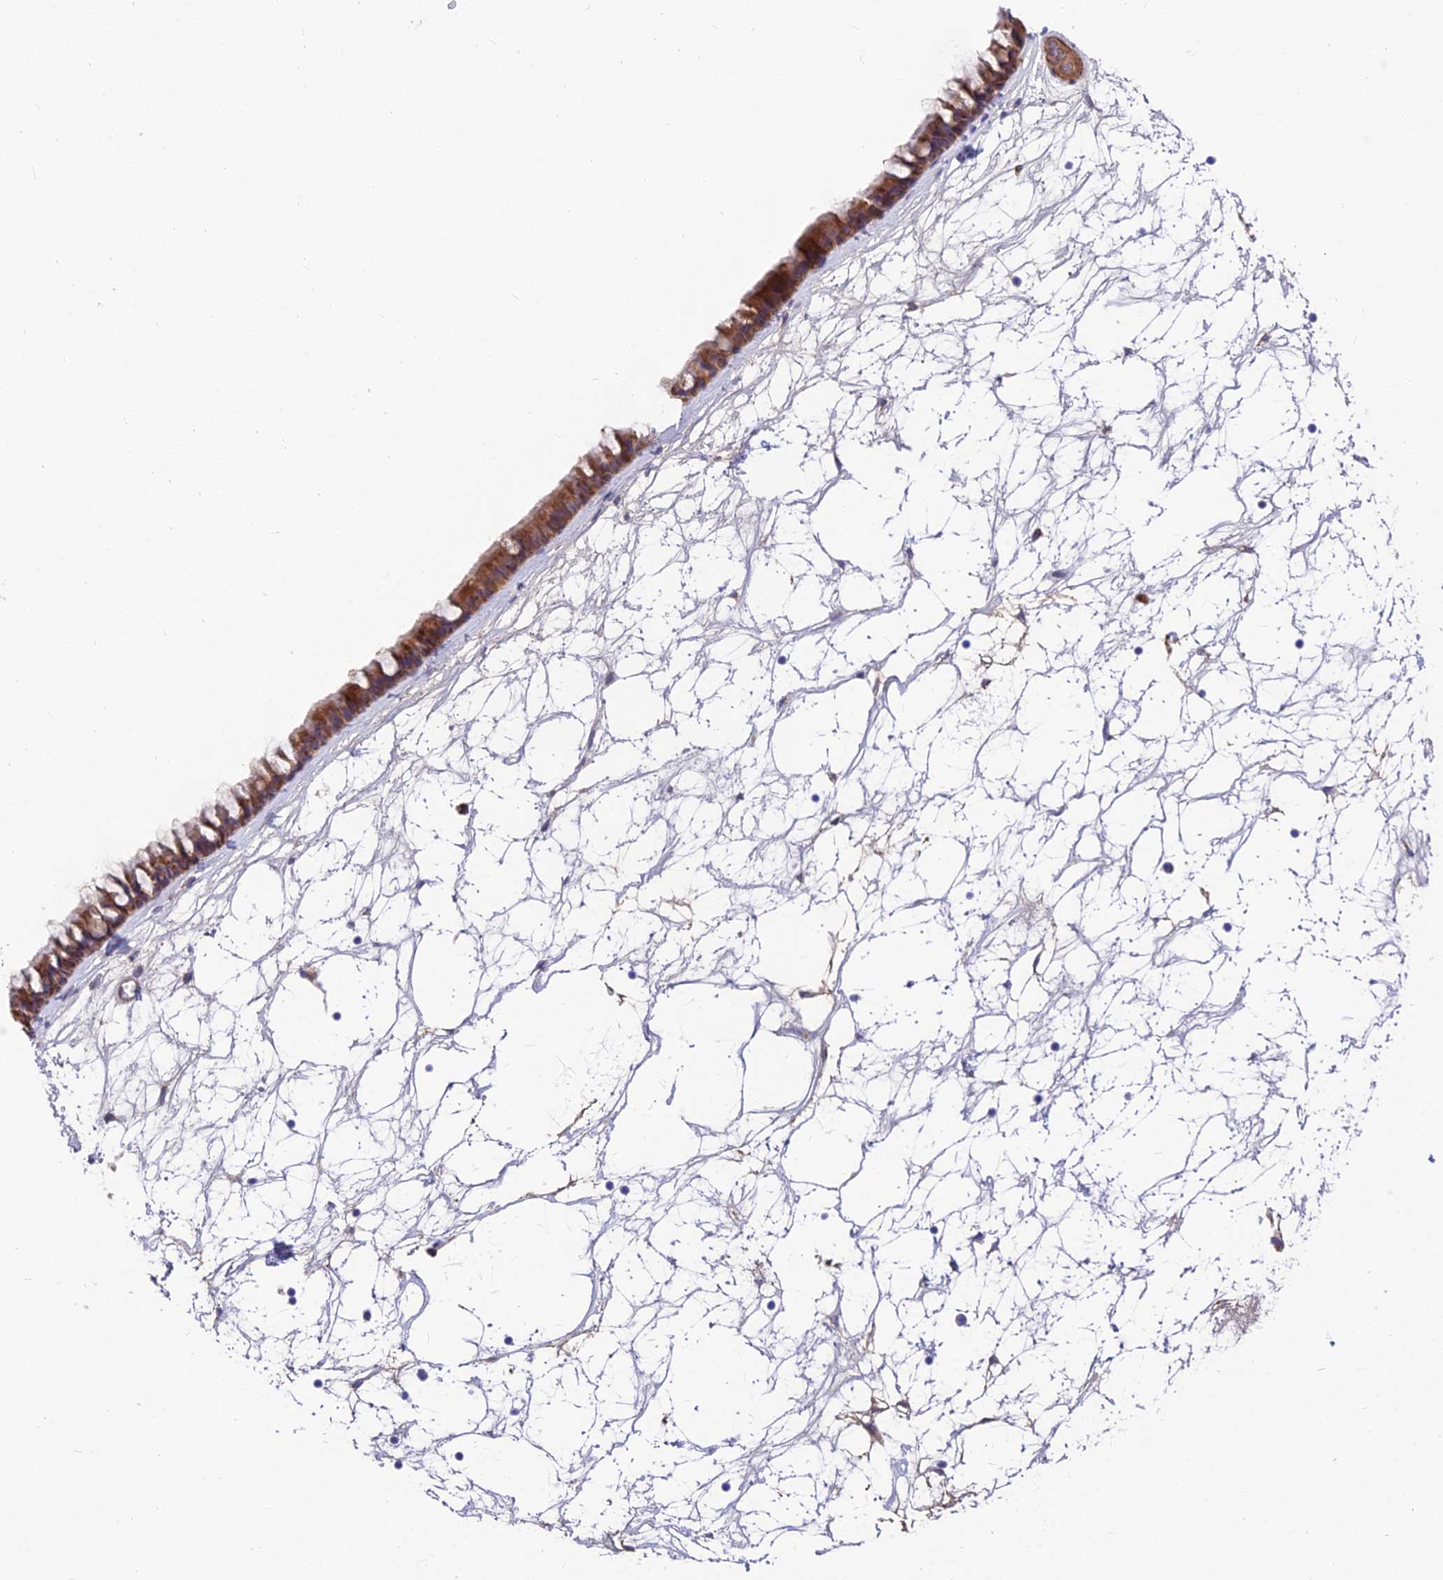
{"staining": {"intensity": "moderate", "quantity": ">75%", "location": "cytoplasmic/membranous"}, "tissue": "nasopharynx", "cell_type": "Respiratory epithelial cells", "image_type": "normal", "snomed": [{"axis": "morphology", "description": "Normal tissue, NOS"}, {"axis": "topography", "description": "Nasopharynx"}], "caption": "Immunohistochemical staining of normal human nasopharynx displays >75% levels of moderate cytoplasmic/membranous protein staining in about >75% of respiratory epithelial cells. The protein is shown in brown color, while the nuclei are stained blue.", "gene": "TIGD6", "patient": {"sex": "male", "age": 64}}